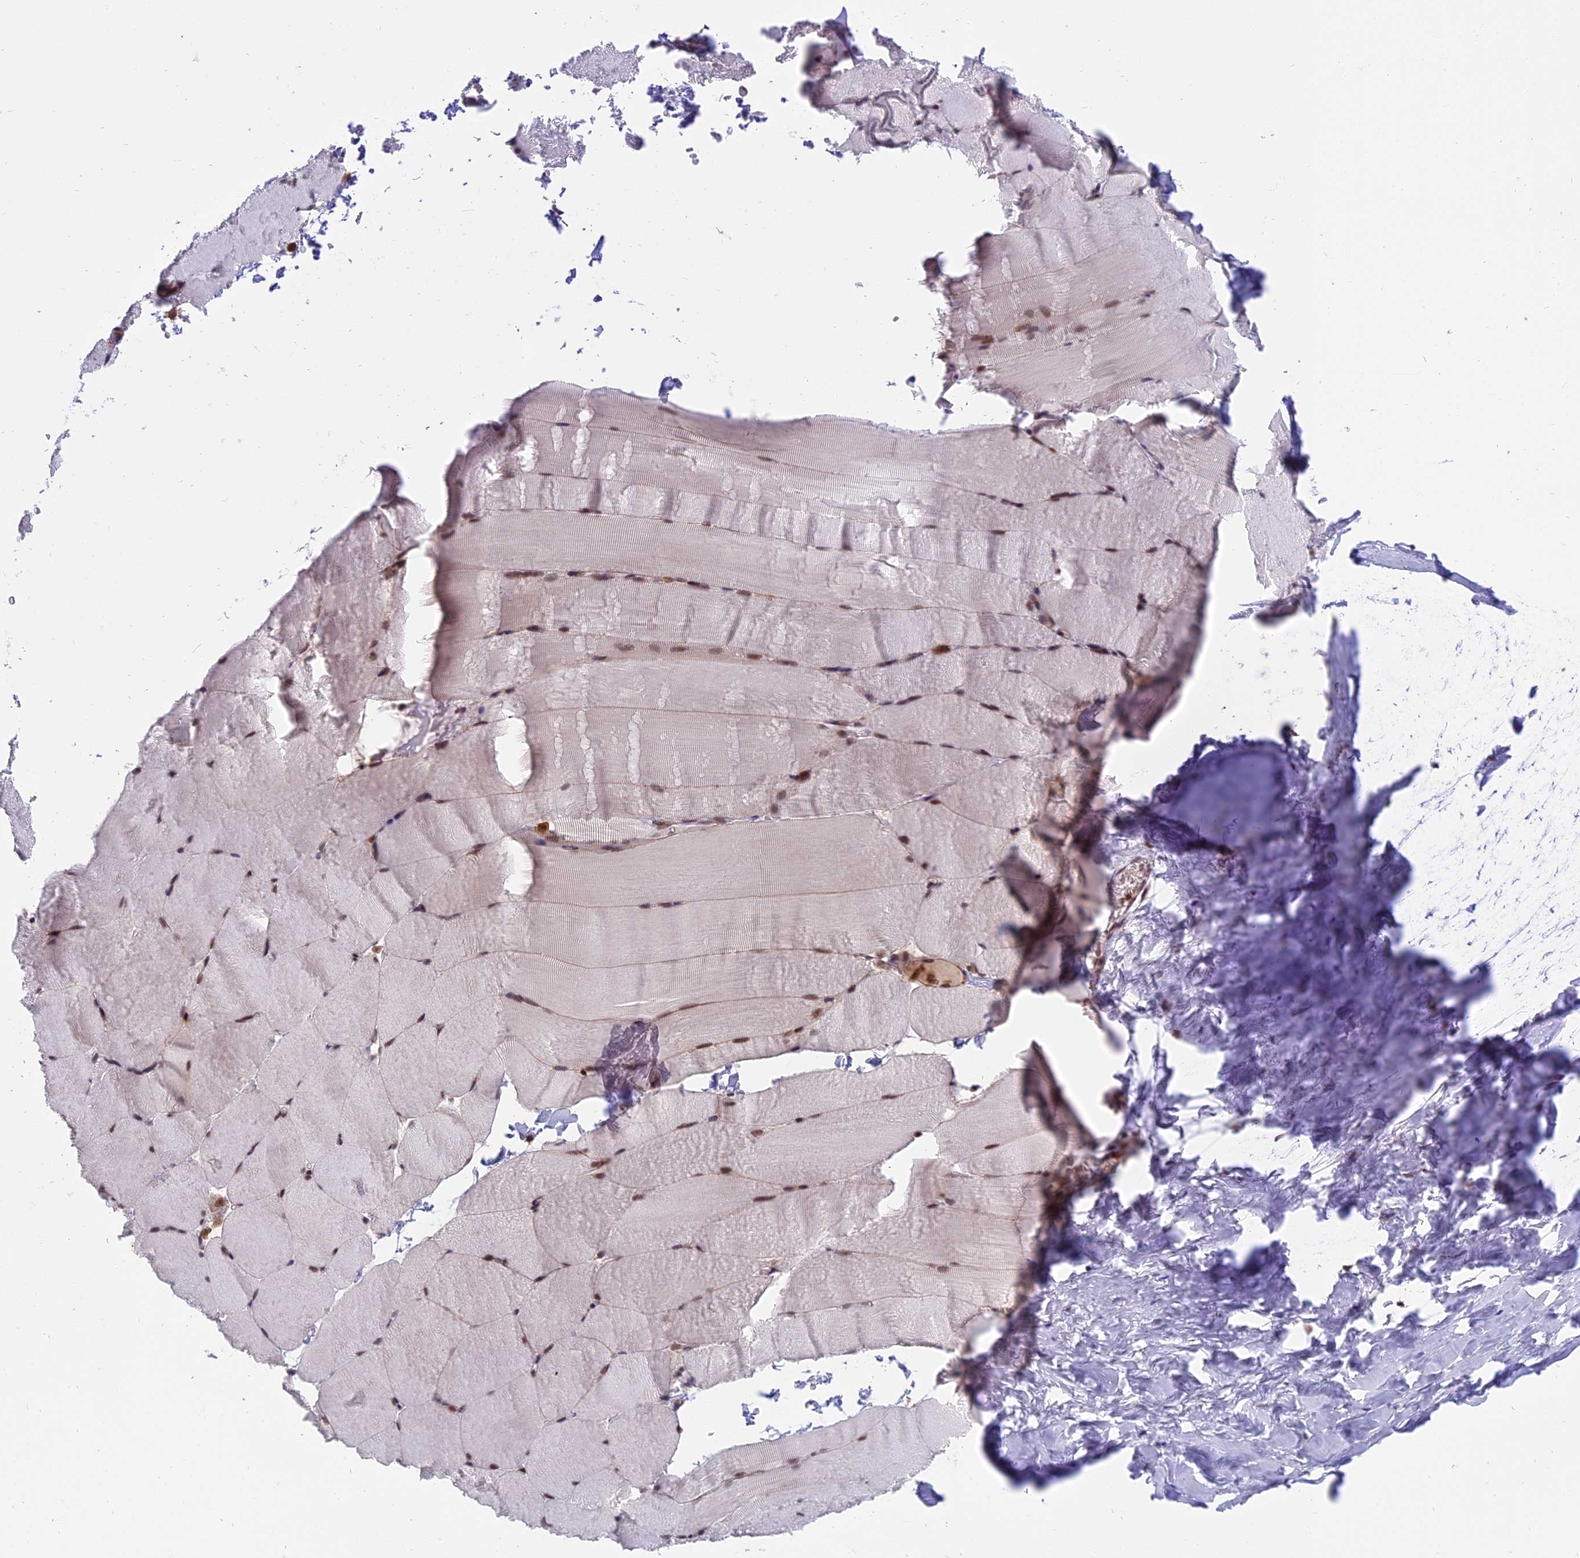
{"staining": {"intensity": "moderate", "quantity": "25%-75%", "location": "nuclear"}, "tissue": "skeletal muscle", "cell_type": "Myocytes", "image_type": "normal", "snomed": [{"axis": "morphology", "description": "Normal tissue, NOS"}, {"axis": "topography", "description": "Skeletal muscle"}, {"axis": "topography", "description": "Parathyroid gland"}], "caption": "The photomicrograph shows immunohistochemical staining of benign skeletal muscle. There is moderate nuclear staining is identified in about 25%-75% of myocytes. The staining was performed using DAB to visualize the protein expression in brown, while the nuclei were stained in blue with hematoxylin (Magnification: 20x).", "gene": "TADA3", "patient": {"sex": "female", "age": 37}}